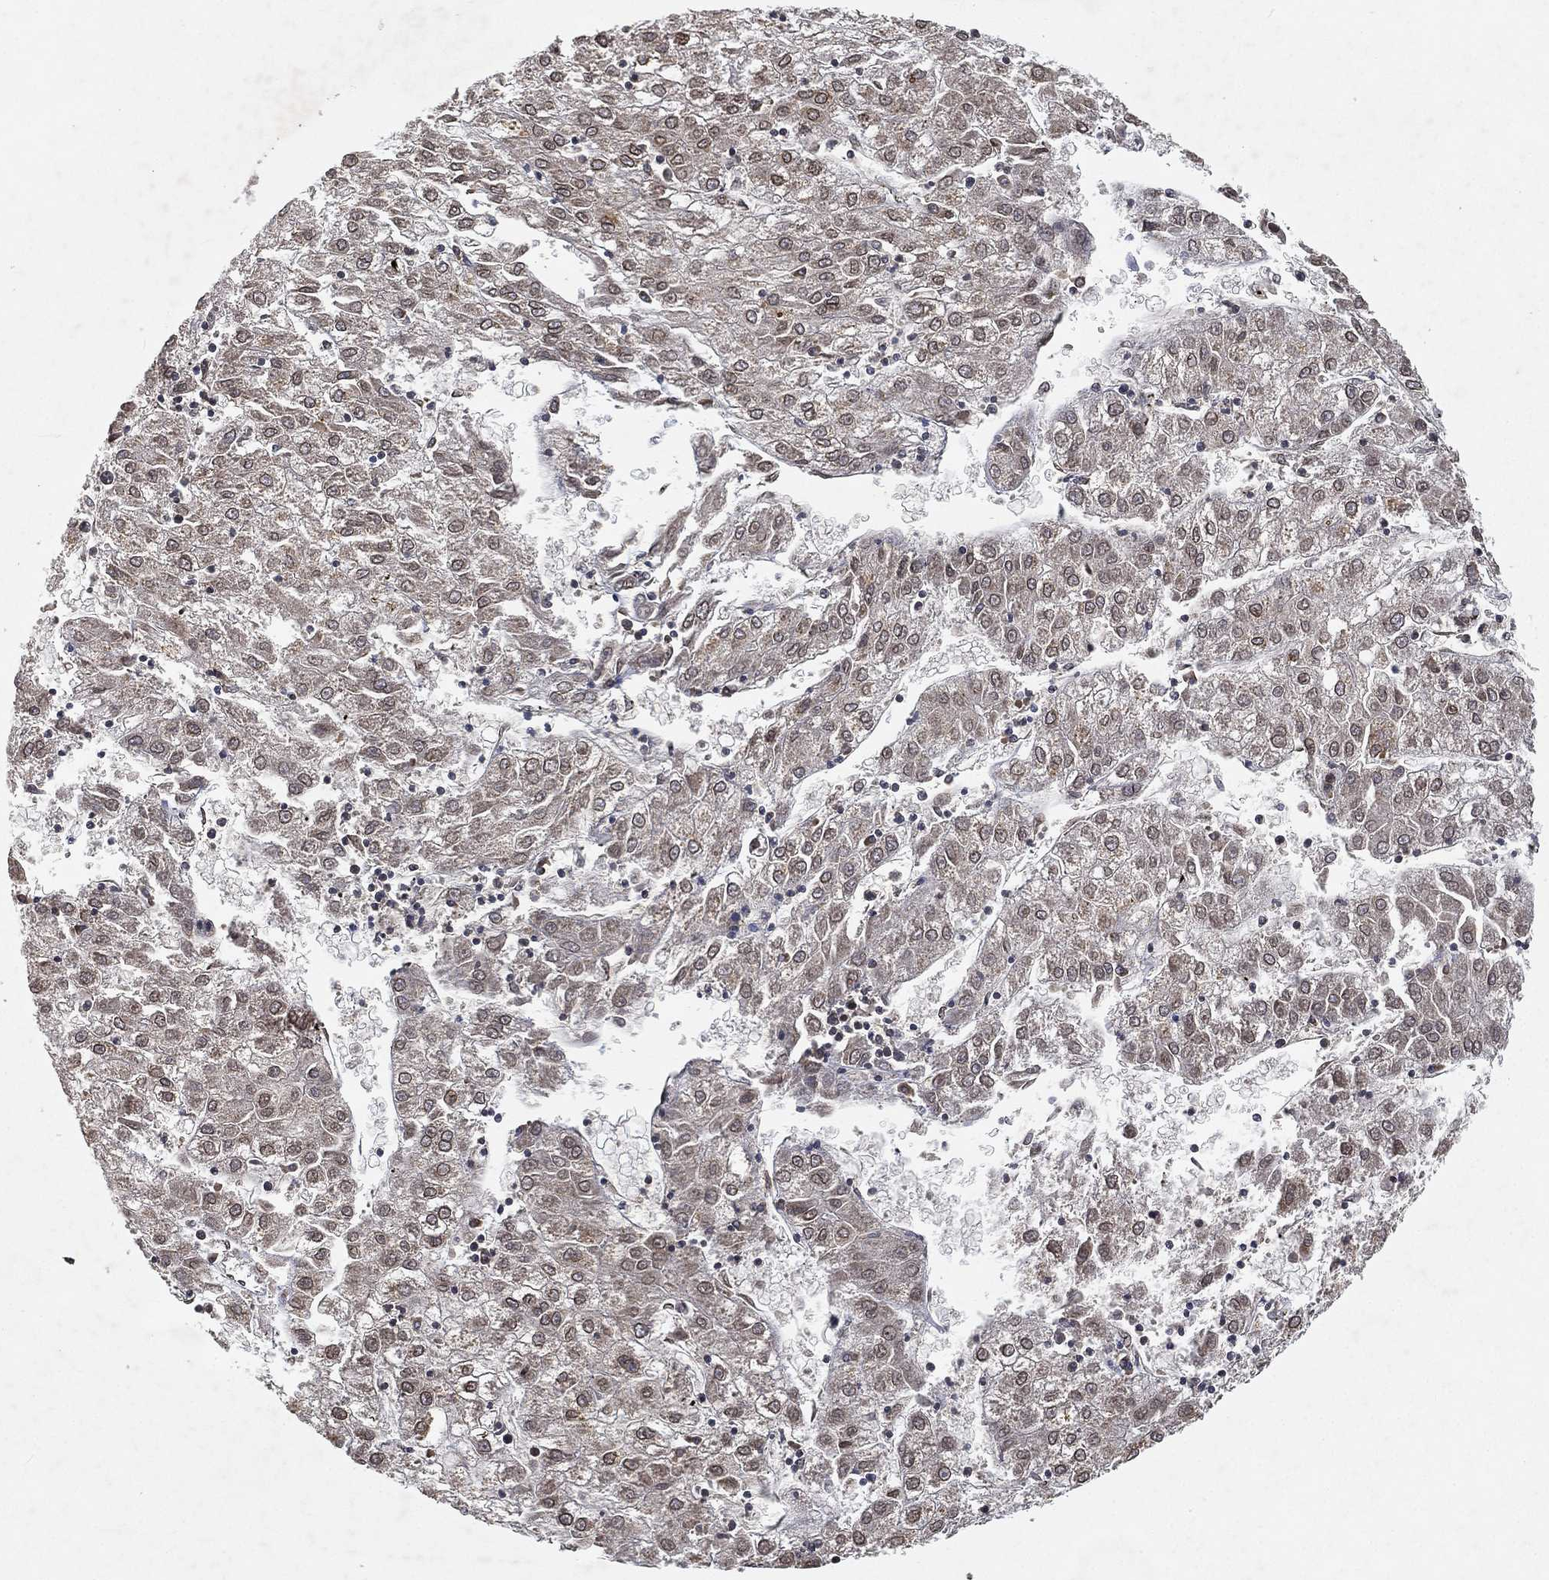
{"staining": {"intensity": "negative", "quantity": "none", "location": "none"}, "tissue": "liver cancer", "cell_type": "Tumor cells", "image_type": "cancer", "snomed": [{"axis": "morphology", "description": "Carcinoma, Hepatocellular, NOS"}, {"axis": "topography", "description": "Liver"}], "caption": "Immunohistochemistry (IHC) image of human hepatocellular carcinoma (liver) stained for a protein (brown), which reveals no positivity in tumor cells.", "gene": "UBA5", "patient": {"sex": "male", "age": 72}}